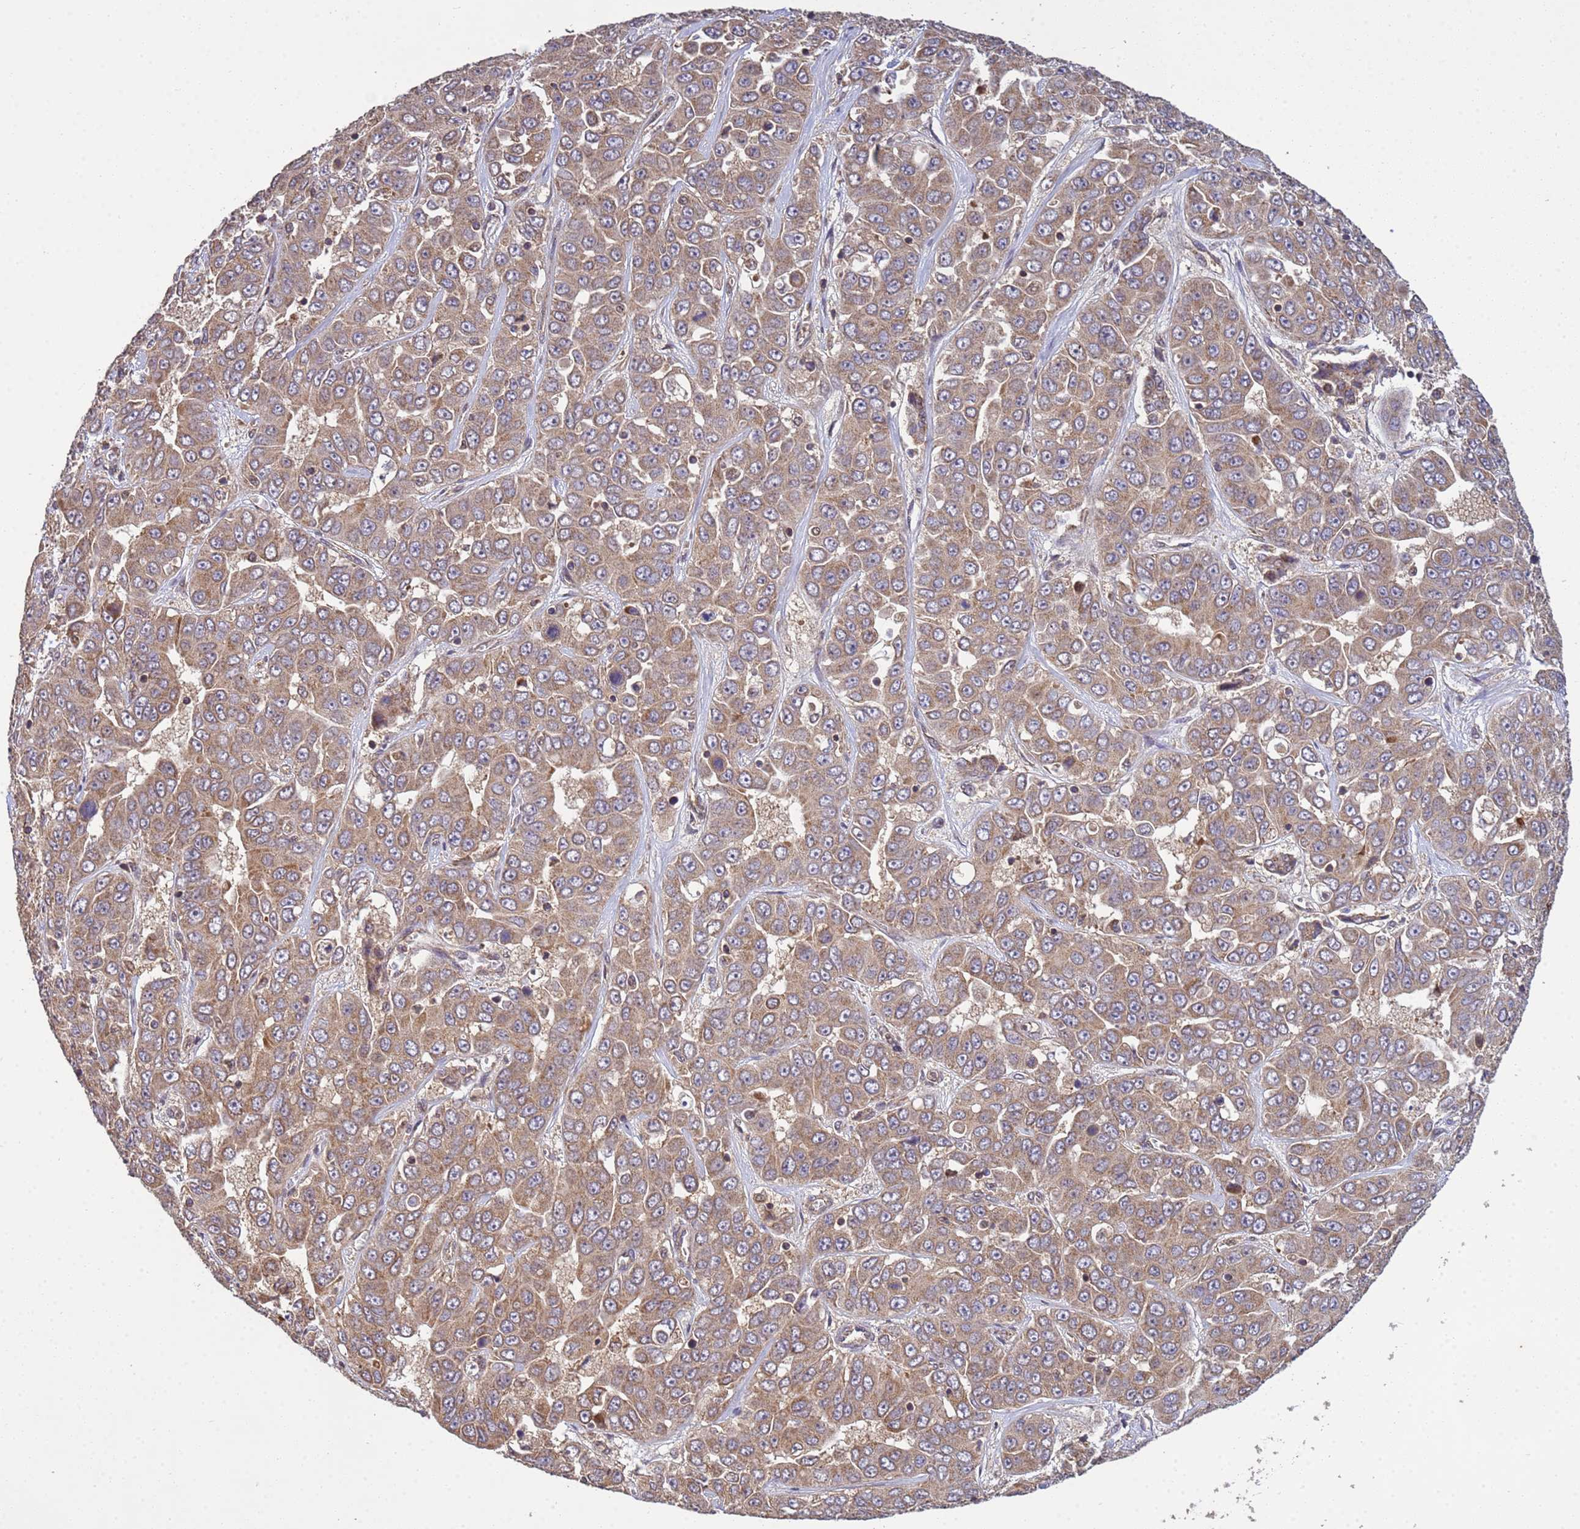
{"staining": {"intensity": "moderate", "quantity": ">75%", "location": "cytoplasmic/membranous"}, "tissue": "liver cancer", "cell_type": "Tumor cells", "image_type": "cancer", "snomed": [{"axis": "morphology", "description": "Cholangiocarcinoma"}, {"axis": "topography", "description": "Liver"}], "caption": "The micrograph reveals a brown stain indicating the presence of a protein in the cytoplasmic/membranous of tumor cells in liver cholangiocarcinoma. Ihc stains the protein in brown and the nuclei are stained blue.", "gene": "P2RX7", "patient": {"sex": "female", "age": 52}}